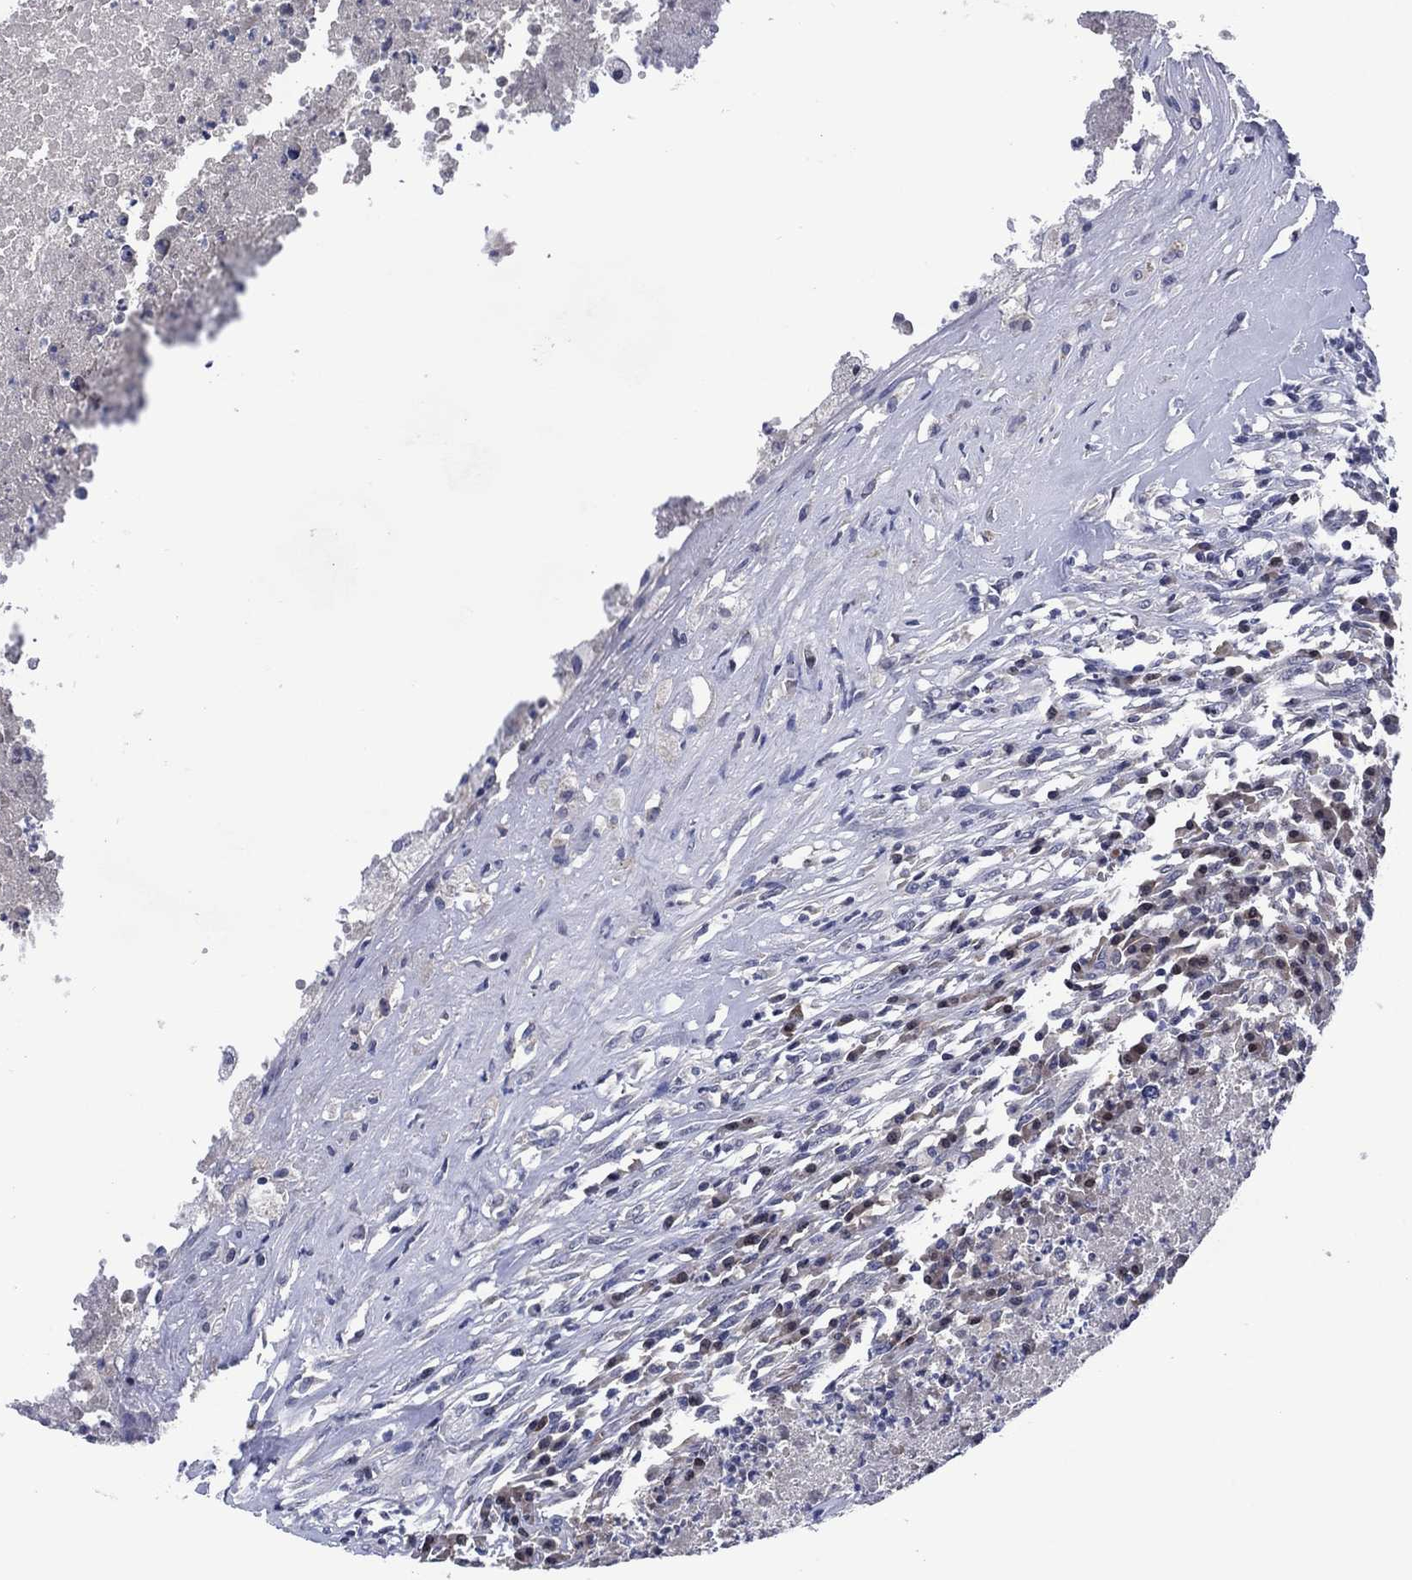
{"staining": {"intensity": "negative", "quantity": "none", "location": "none"}, "tissue": "testis cancer", "cell_type": "Tumor cells", "image_type": "cancer", "snomed": [{"axis": "morphology", "description": "Necrosis, NOS"}, {"axis": "morphology", "description": "Carcinoma, Embryonal, NOS"}, {"axis": "topography", "description": "Testis"}], "caption": "DAB immunohistochemical staining of embryonal carcinoma (testis) reveals no significant staining in tumor cells.", "gene": "USP26", "patient": {"sex": "male", "age": 19}}